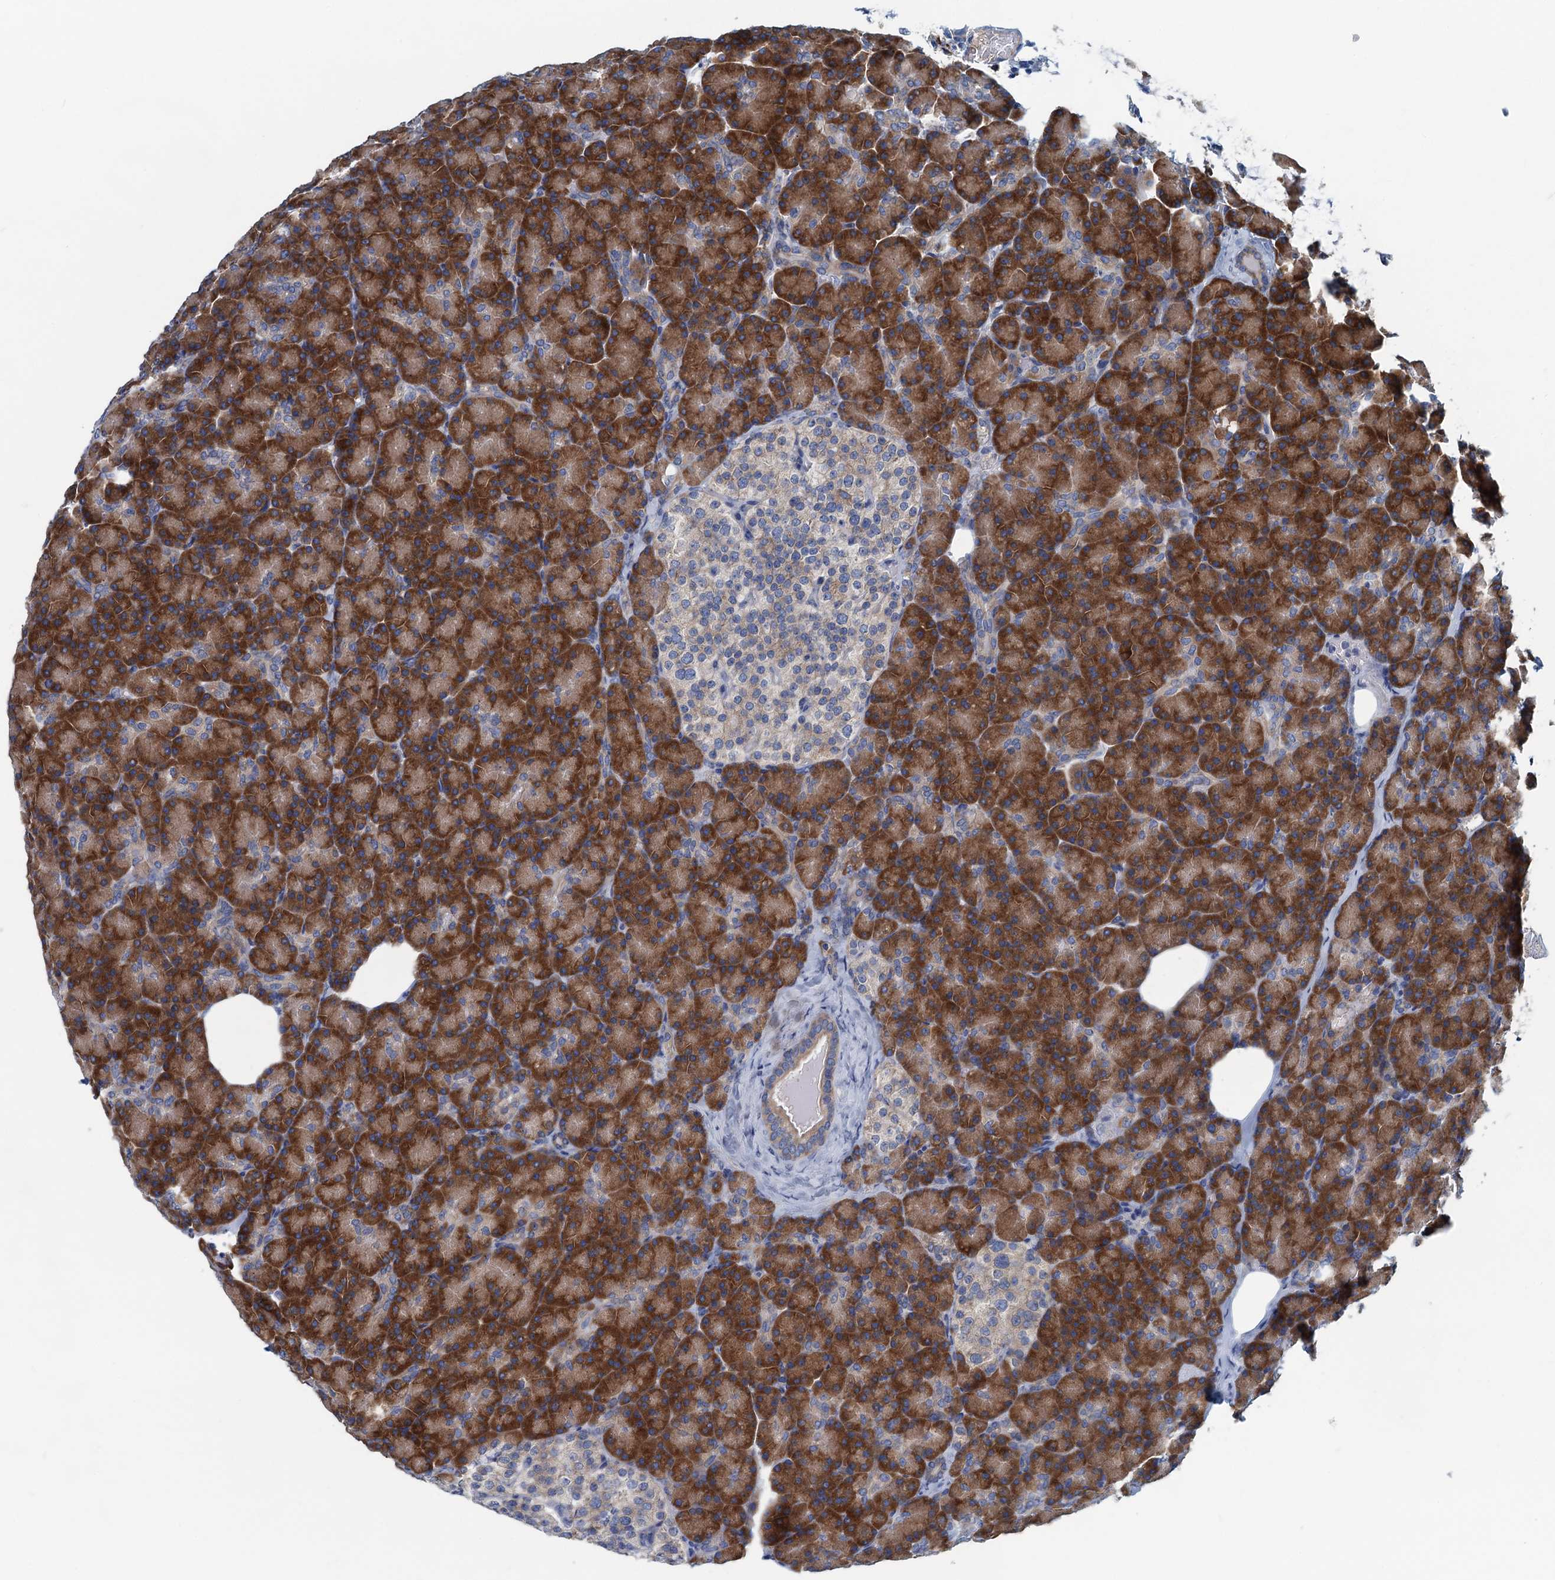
{"staining": {"intensity": "strong", "quantity": ">75%", "location": "cytoplasmic/membranous"}, "tissue": "pancreas", "cell_type": "Exocrine glandular cells", "image_type": "normal", "snomed": [{"axis": "morphology", "description": "Normal tissue, NOS"}, {"axis": "topography", "description": "Pancreas"}], "caption": "Strong cytoplasmic/membranous positivity for a protein is appreciated in about >75% of exocrine glandular cells of normal pancreas using immunohistochemistry.", "gene": "MYDGF", "patient": {"sex": "female", "age": 43}}